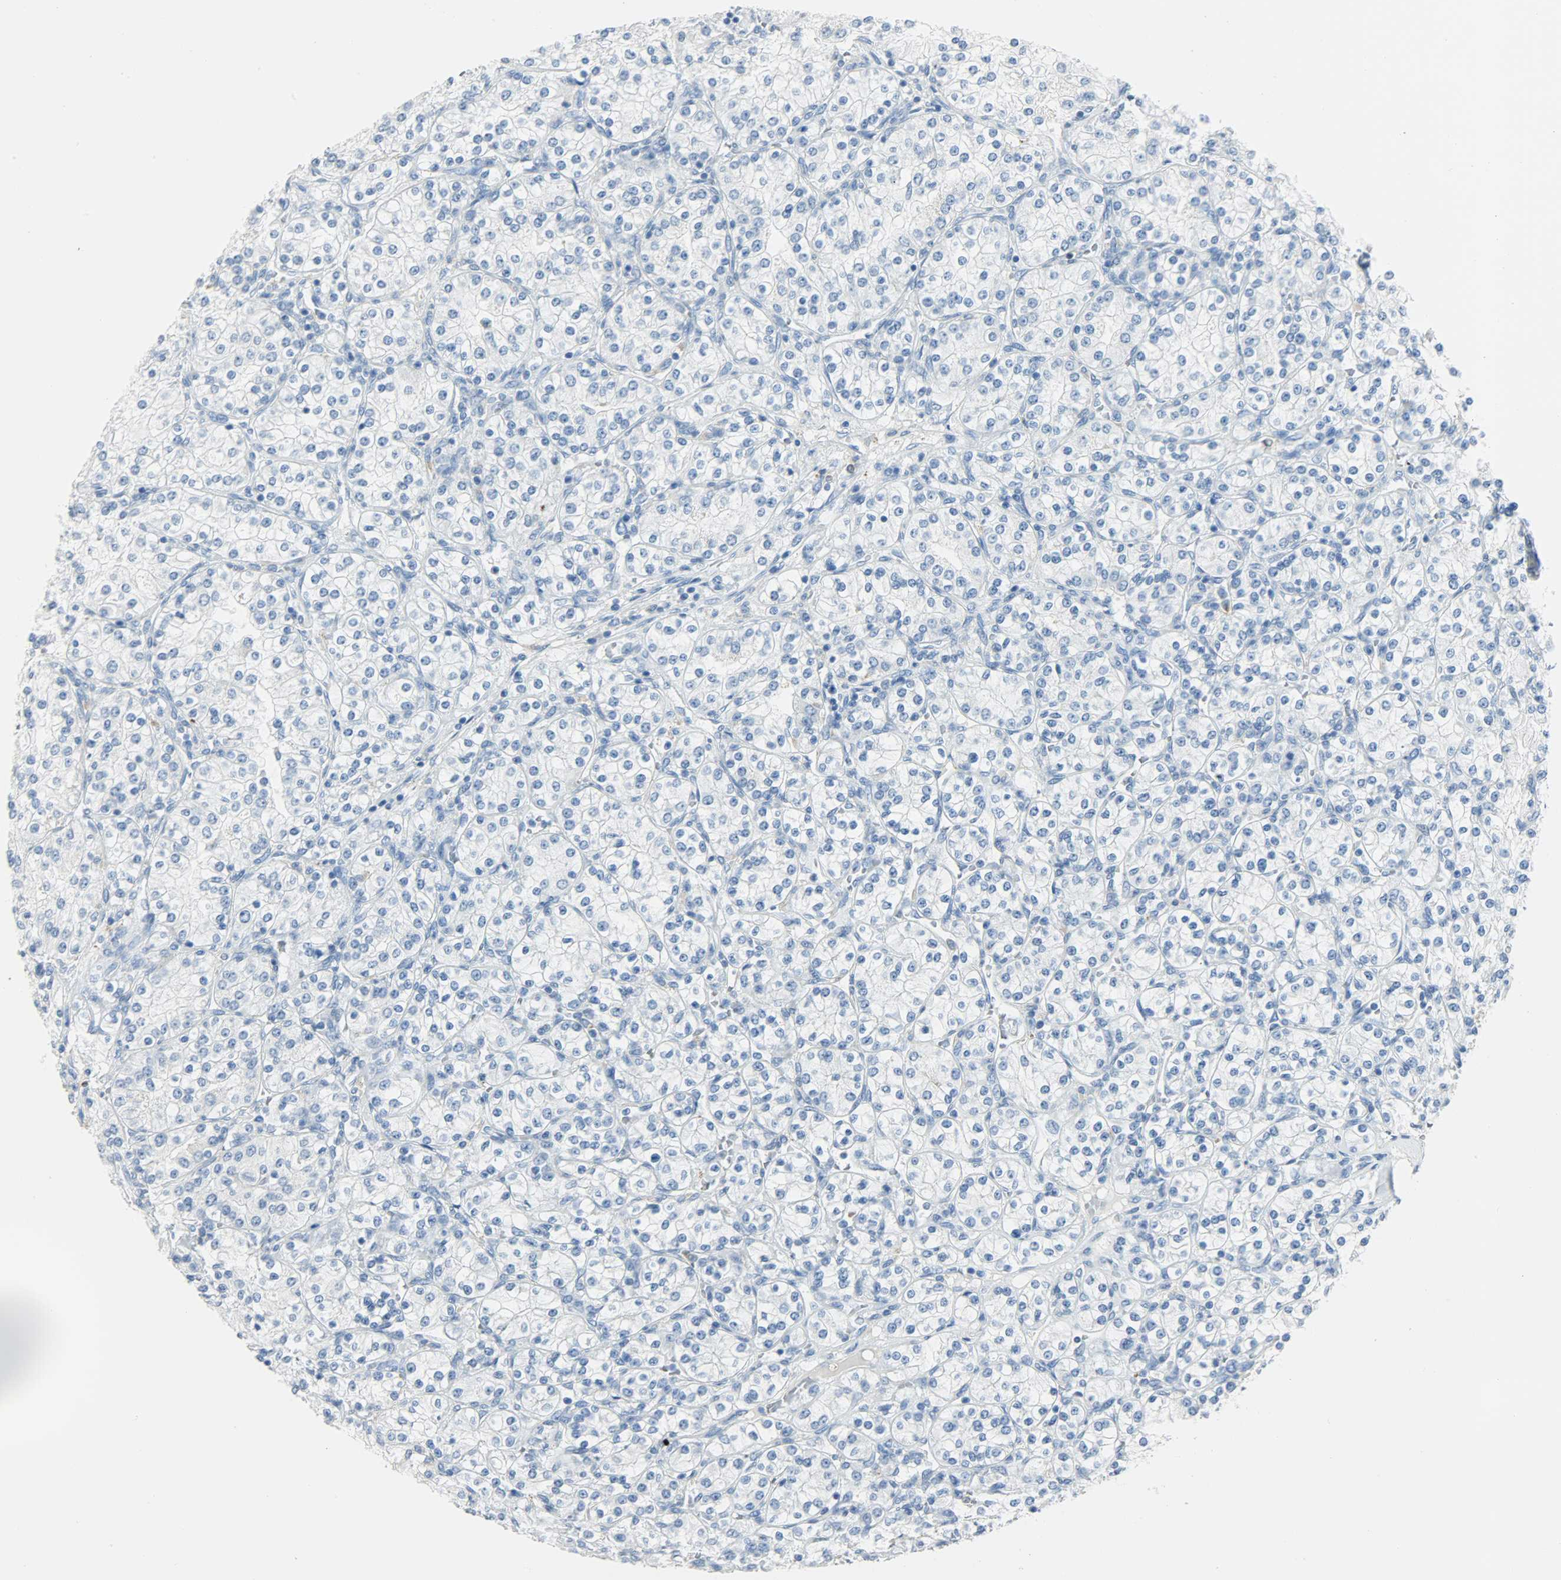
{"staining": {"intensity": "negative", "quantity": "none", "location": "none"}, "tissue": "renal cancer", "cell_type": "Tumor cells", "image_type": "cancer", "snomed": [{"axis": "morphology", "description": "Adenocarcinoma, NOS"}, {"axis": "topography", "description": "Kidney"}], "caption": "High magnification brightfield microscopy of adenocarcinoma (renal) stained with DAB (3,3'-diaminobenzidine) (brown) and counterstained with hematoxylin (blue): tumor cells show no significant positivity.", "gene": "PTPN6", "patient": {"sex": "male", "age": 77}}